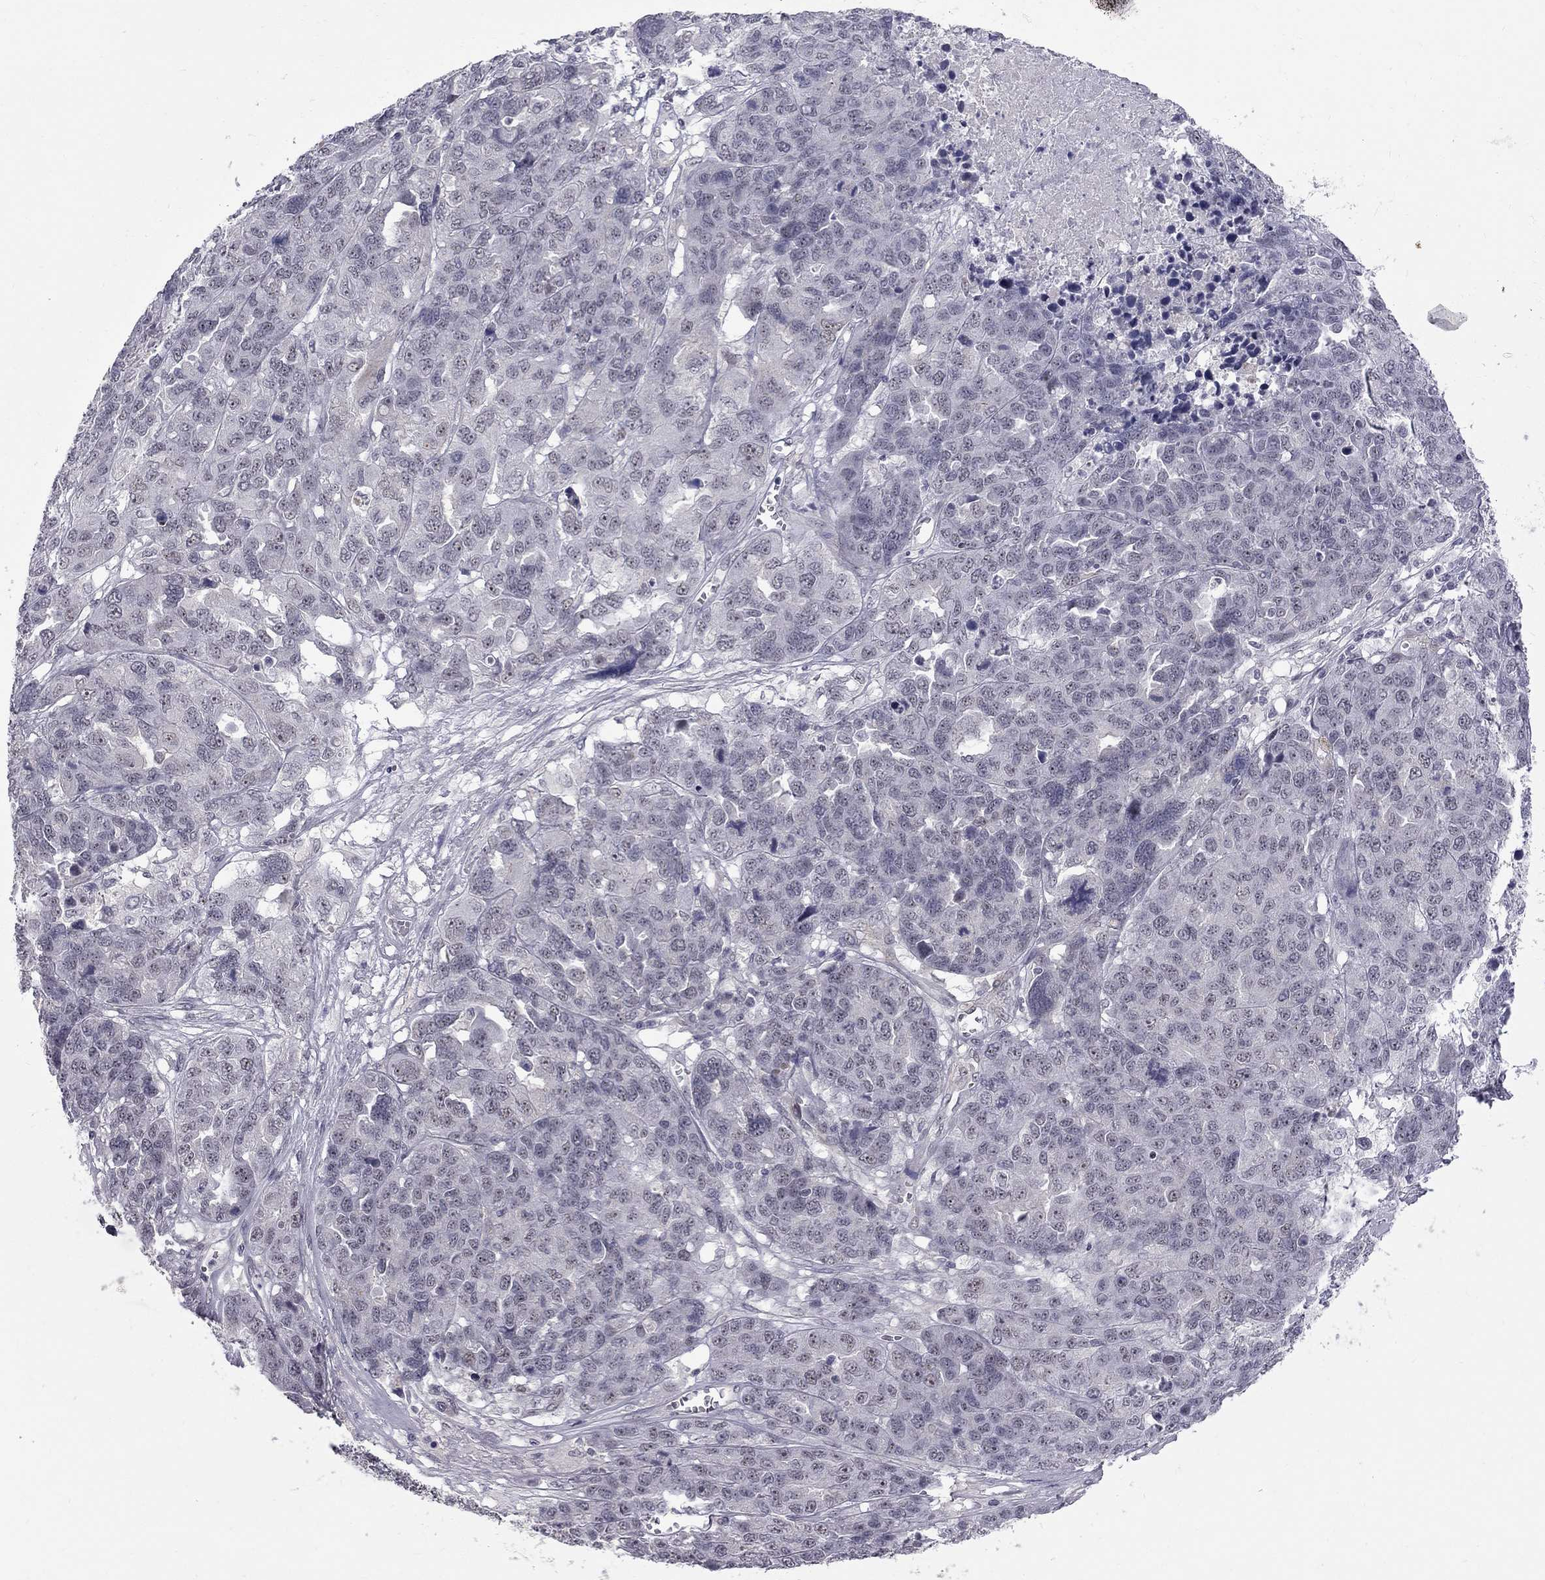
{"staining": {"intensity": "negative", "quantity": "none", "location": "none"}, "tissue": "ovarian cancer", "cell_type": "Tumor cells", "image_type": "cancer", "snomed": [{"axis": "morphology", "description": "Cystadenocarcinoma, serous, NOS"}, {"axis": "topography", "description": "Ovary"}], "caption": "Tumor cells show no significant protein staining in ovarian cancer.", "gene": "GSG1L", "patient": {"sex": "female", "age": 87}}